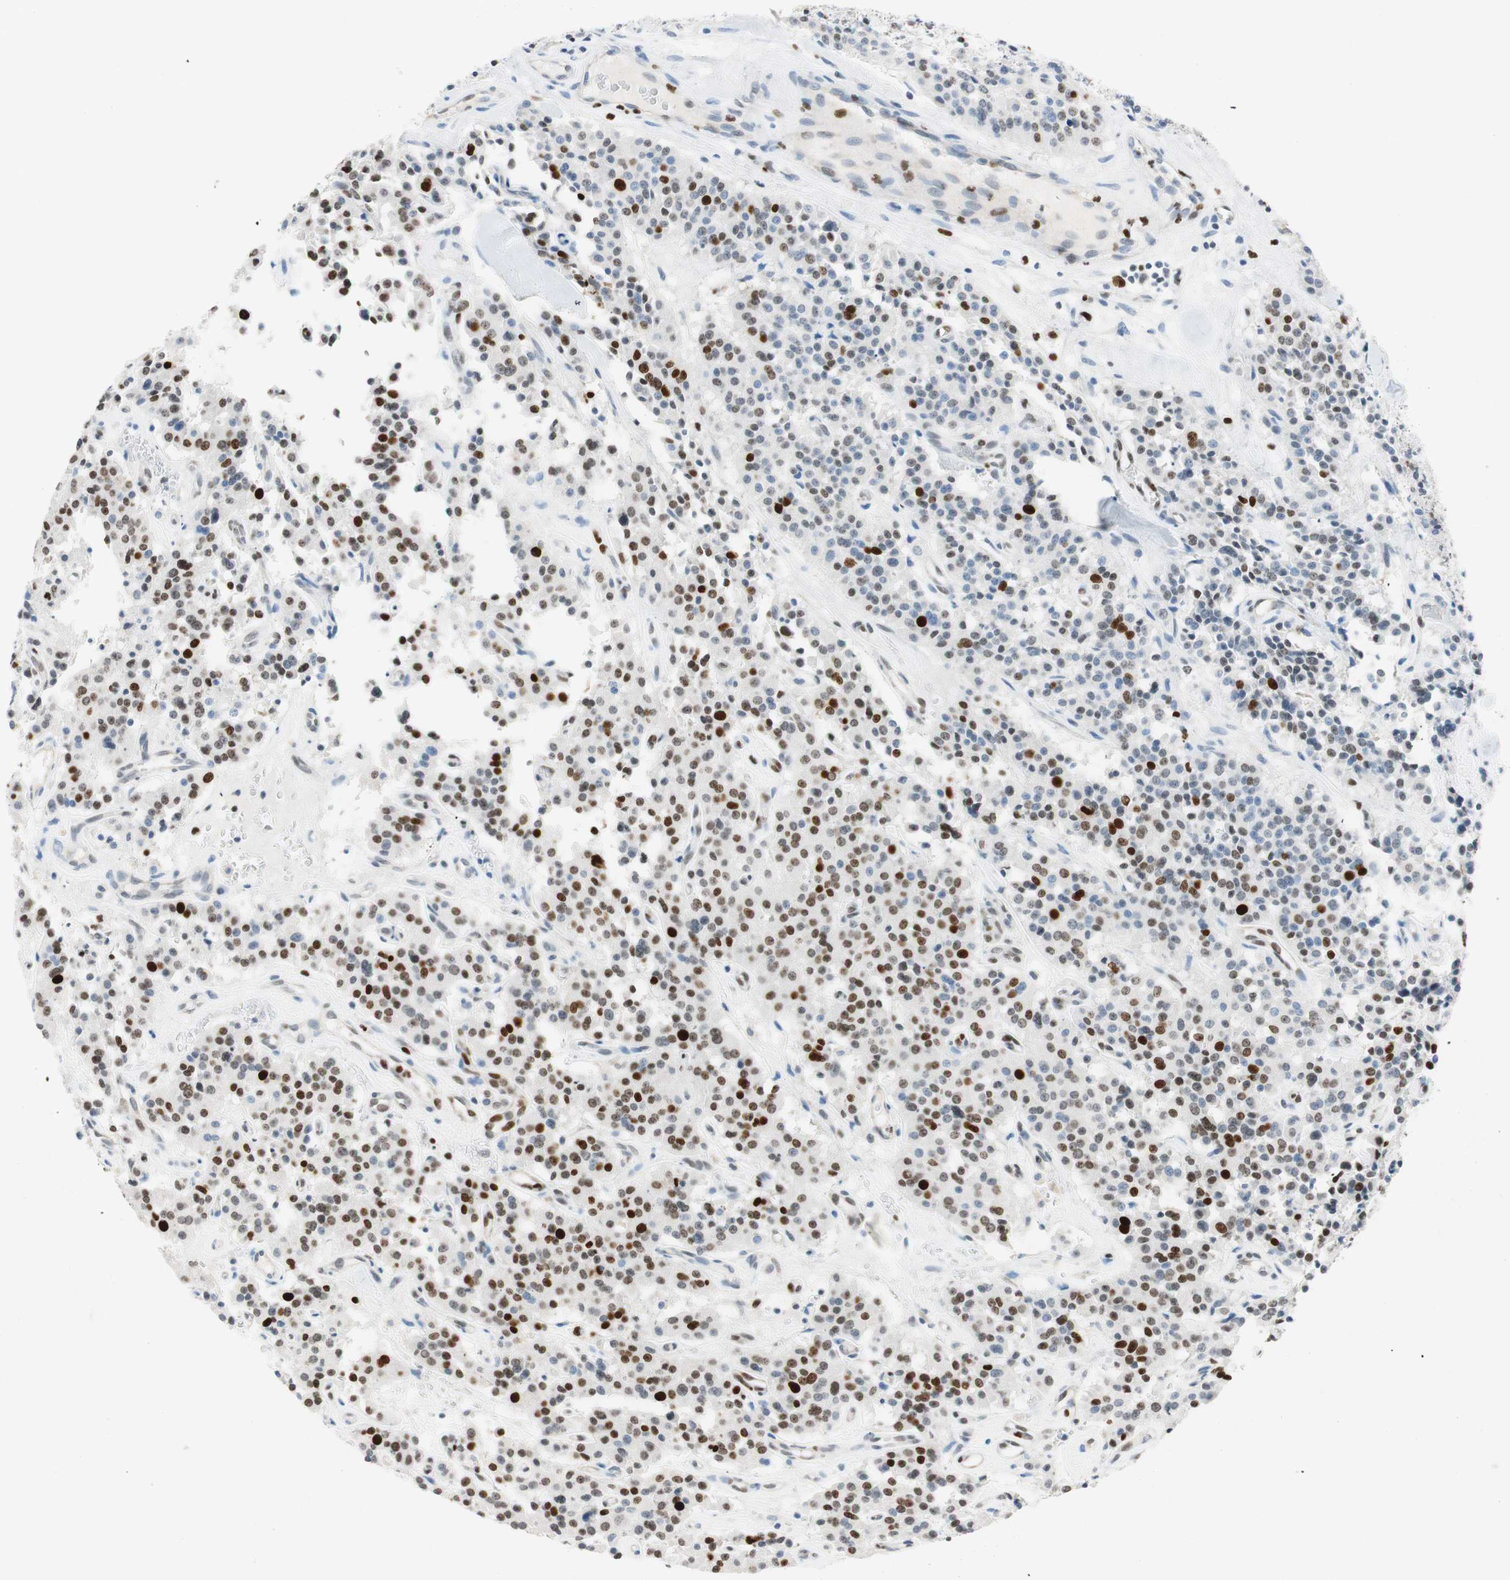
{"staining": {"intensity": "strong", "quantity": "25%-75%", "location": "nuclear"}, "tissue": "carcinoid", "cell_type": "Tumor cells", "image_type": "cancer", "snomed": [{"axis": "morphology", "description": "Carcinoid, malignant, NOS"}, {"axis": "topography", "description": "Lung"}], "caption": "Carcinoid (malignant) stained for a protein demonstrates strong nuclear positivity in tumor cells. (Brightfield microscopy of DAB IHC at high magnification).", "gene": "EZH2", "patient": {"sex": "male", "age": 30}}